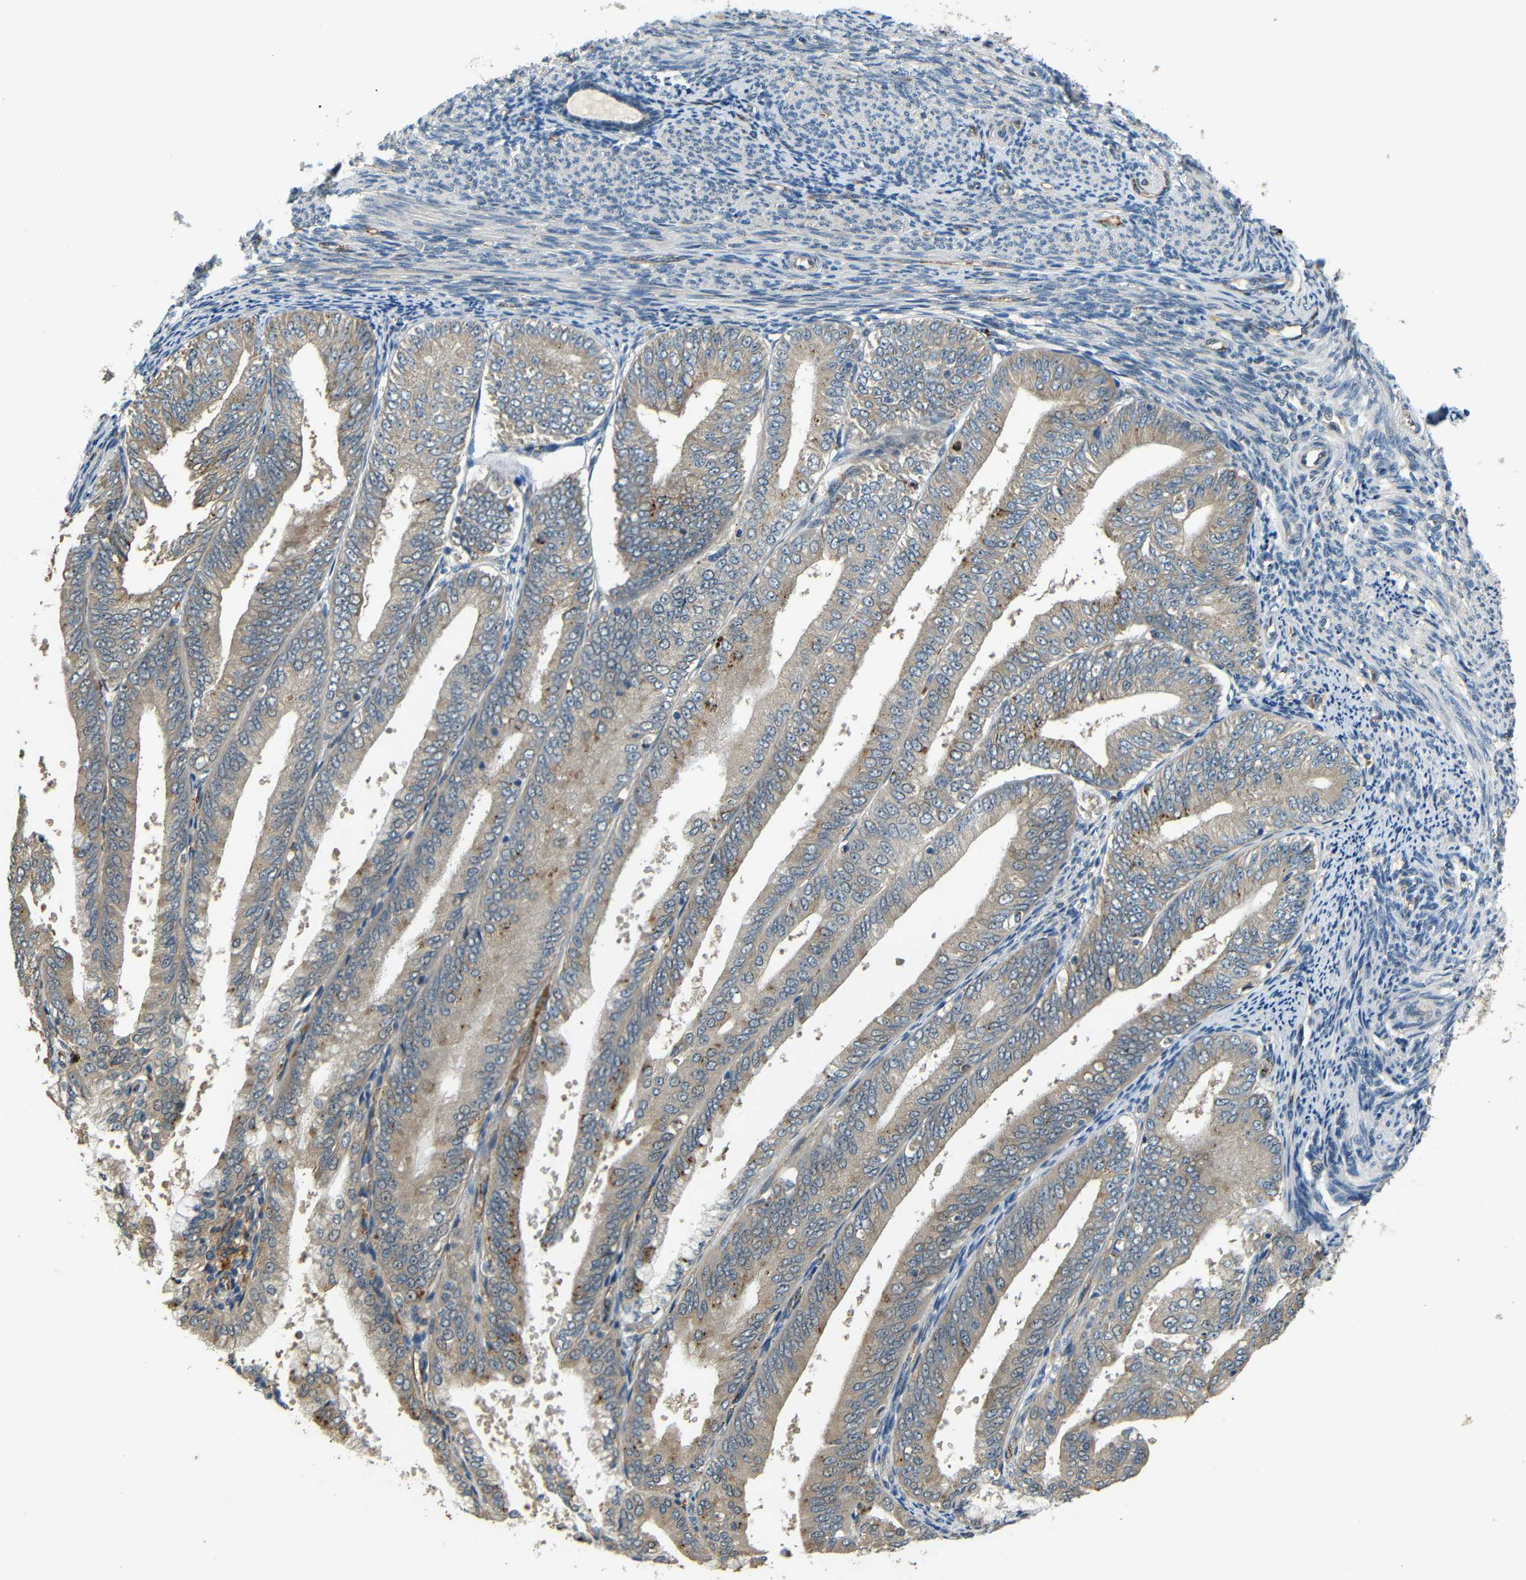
{"staining": {"intensity": "moderate", "quantity": ">75%", "location": "cytoplasmic/membranous"}, "tissue": "endometrial cancer", "cell_type": "Tumor cells", "image_type": "cancer", "snomed": [{"axis": "morphology", "description": "Adenocarcinoma, NOS"}, {"axis": "topography", "description": "Endometrium"}], "caption": "There is medium levels of moderate cytoplasmic/membranous expression in tumor cells of endometrial cancer, as demonstrated by immunohistochemical staining (brown color).", "gene": "ATP7A", "patient": {"sex": "female", "age": 63}}